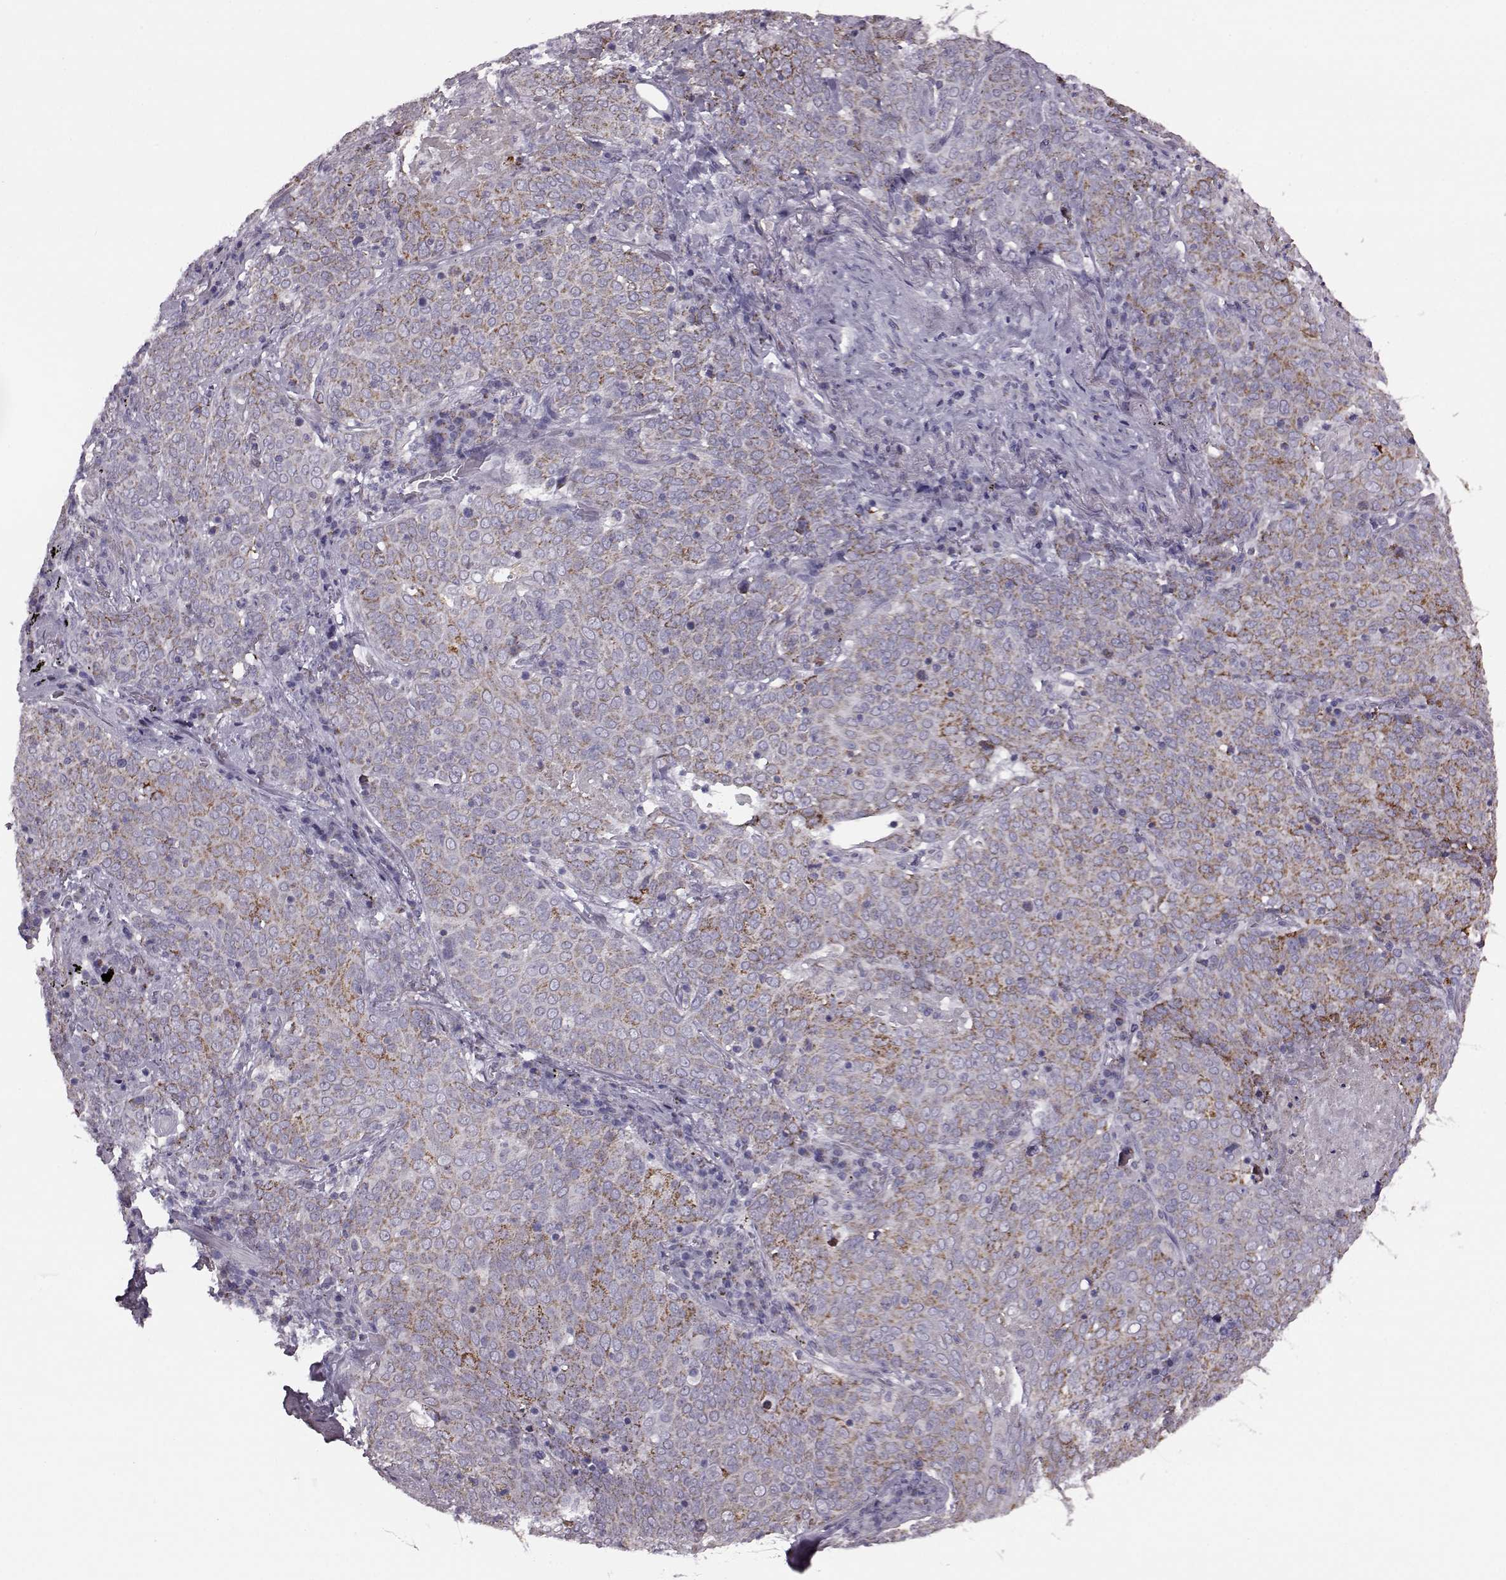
{"staining": {"intensity": "moderate", "quantity": ">75%", "location": "cytoplasmic/membranous"}, "tissue": "lung cancer", "cell_type": "Tumor cells", "image_type": "cancer", "snomed": [{"axis": "morphology", "description": "Squamous cell carcinoma, NOS"}, {"axis": "topography", "description": "Lung"}], "caption": "Protein expression analysis of human lung cancer (squamous cell carcinoma) reveals moderate cytoplasmic/membranous expression in about >75% of tumor cells. Nuclei are stained in blue.", "gene": "RIMS2", "patient": {"sex": "male", "age": 82}}